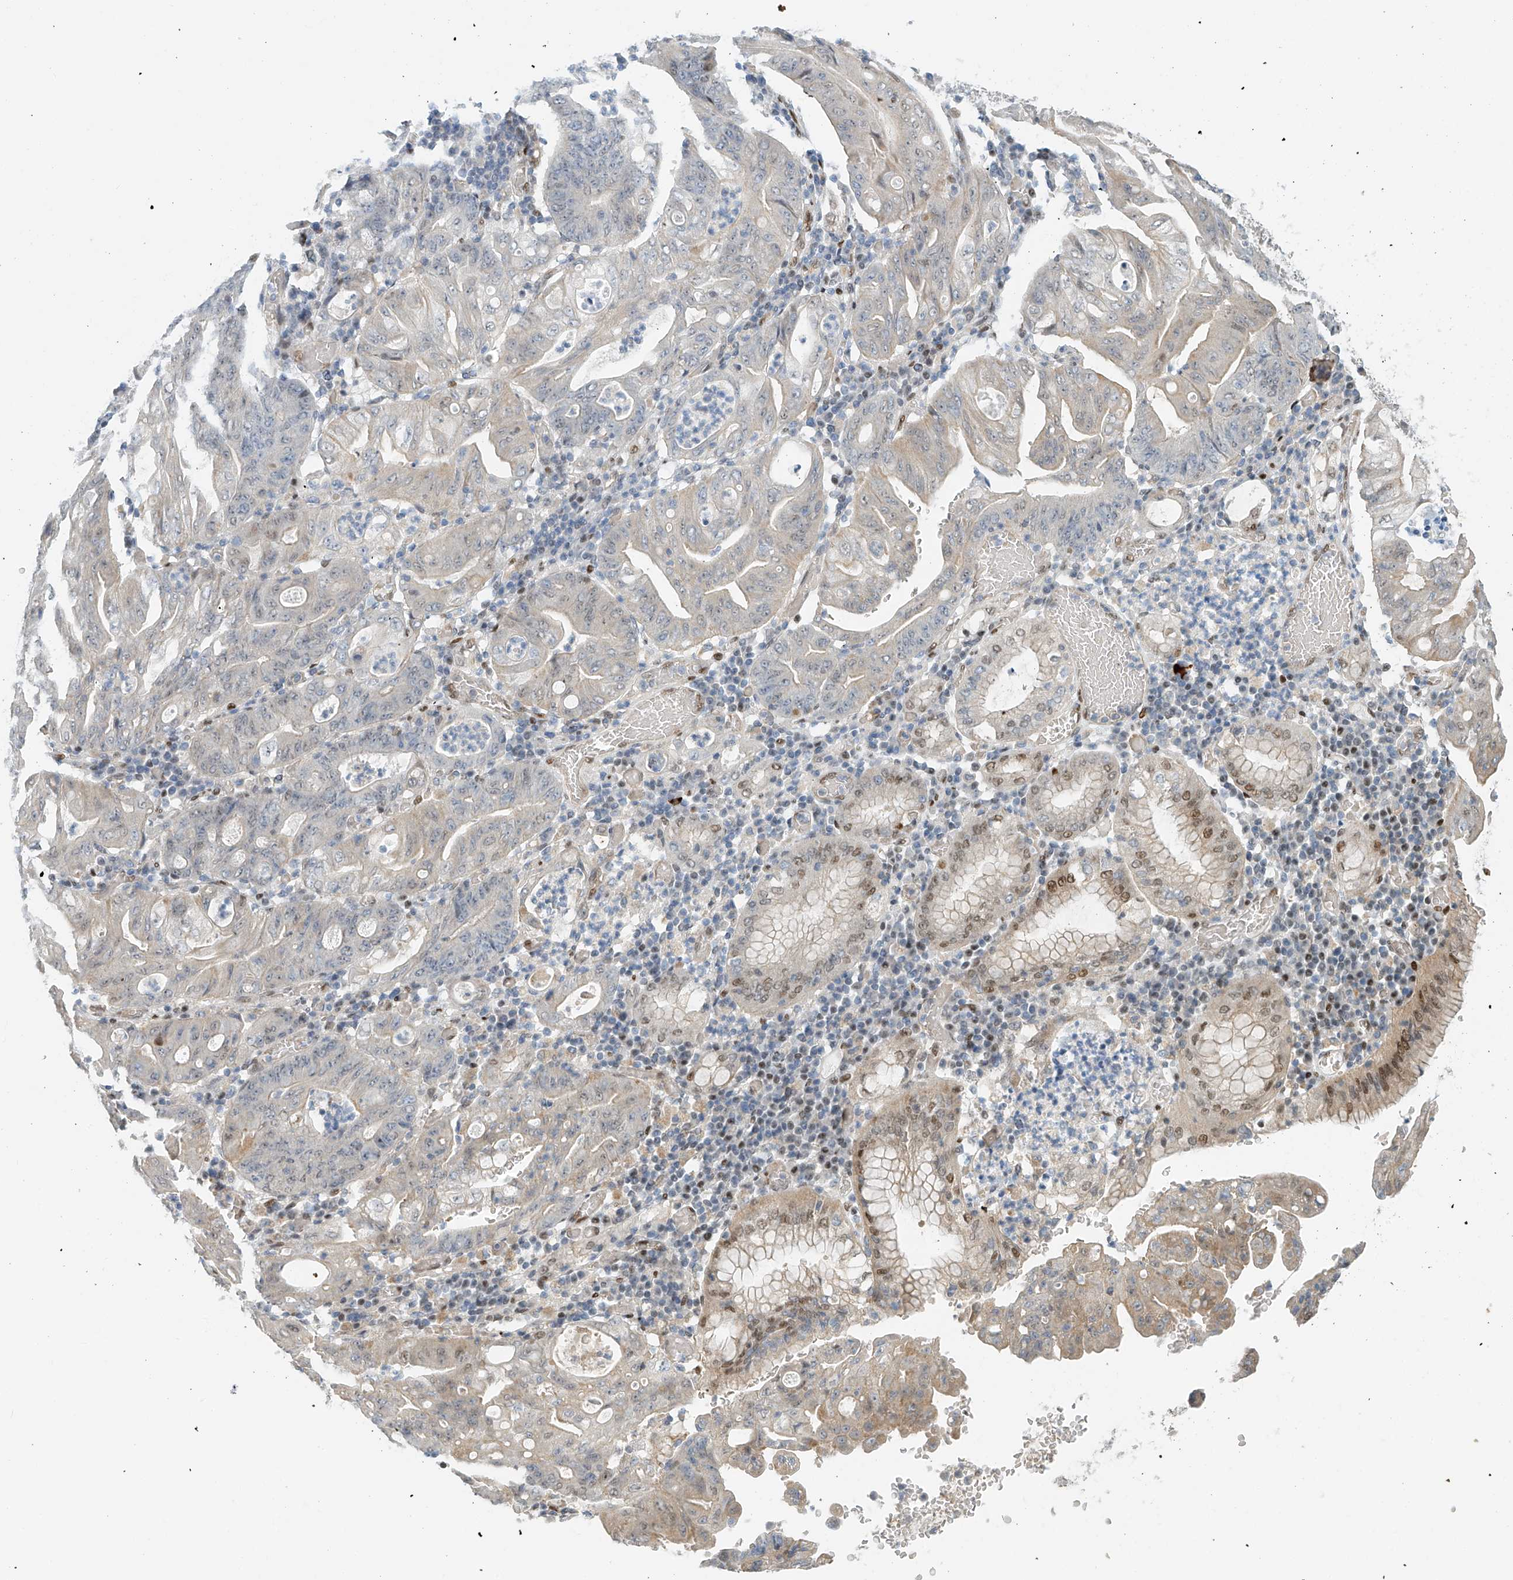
{"staining": {"intensity": "moderate", "quantity": "<25%", "location": "nuclear"}, "tissue": "stomach cancer", "cell_type": "Tumor cells", "image_type": "cancer", "snomed": [{"axis": "morphology", "description": "Adenocarcinoma, NOS"}, {"axis": "topography", "description": "Stomach"}], "caption": "Immunohistochemistry (IHC) photomicrograph of human adenocarcinoma (stomach) stained for a protein (brown), which demonstrates low levels of moderate nuclear expression in approximately <25% of tumor cells.", "gene": "ZNF514", "patient": {"sex": "female", "age": 73}}